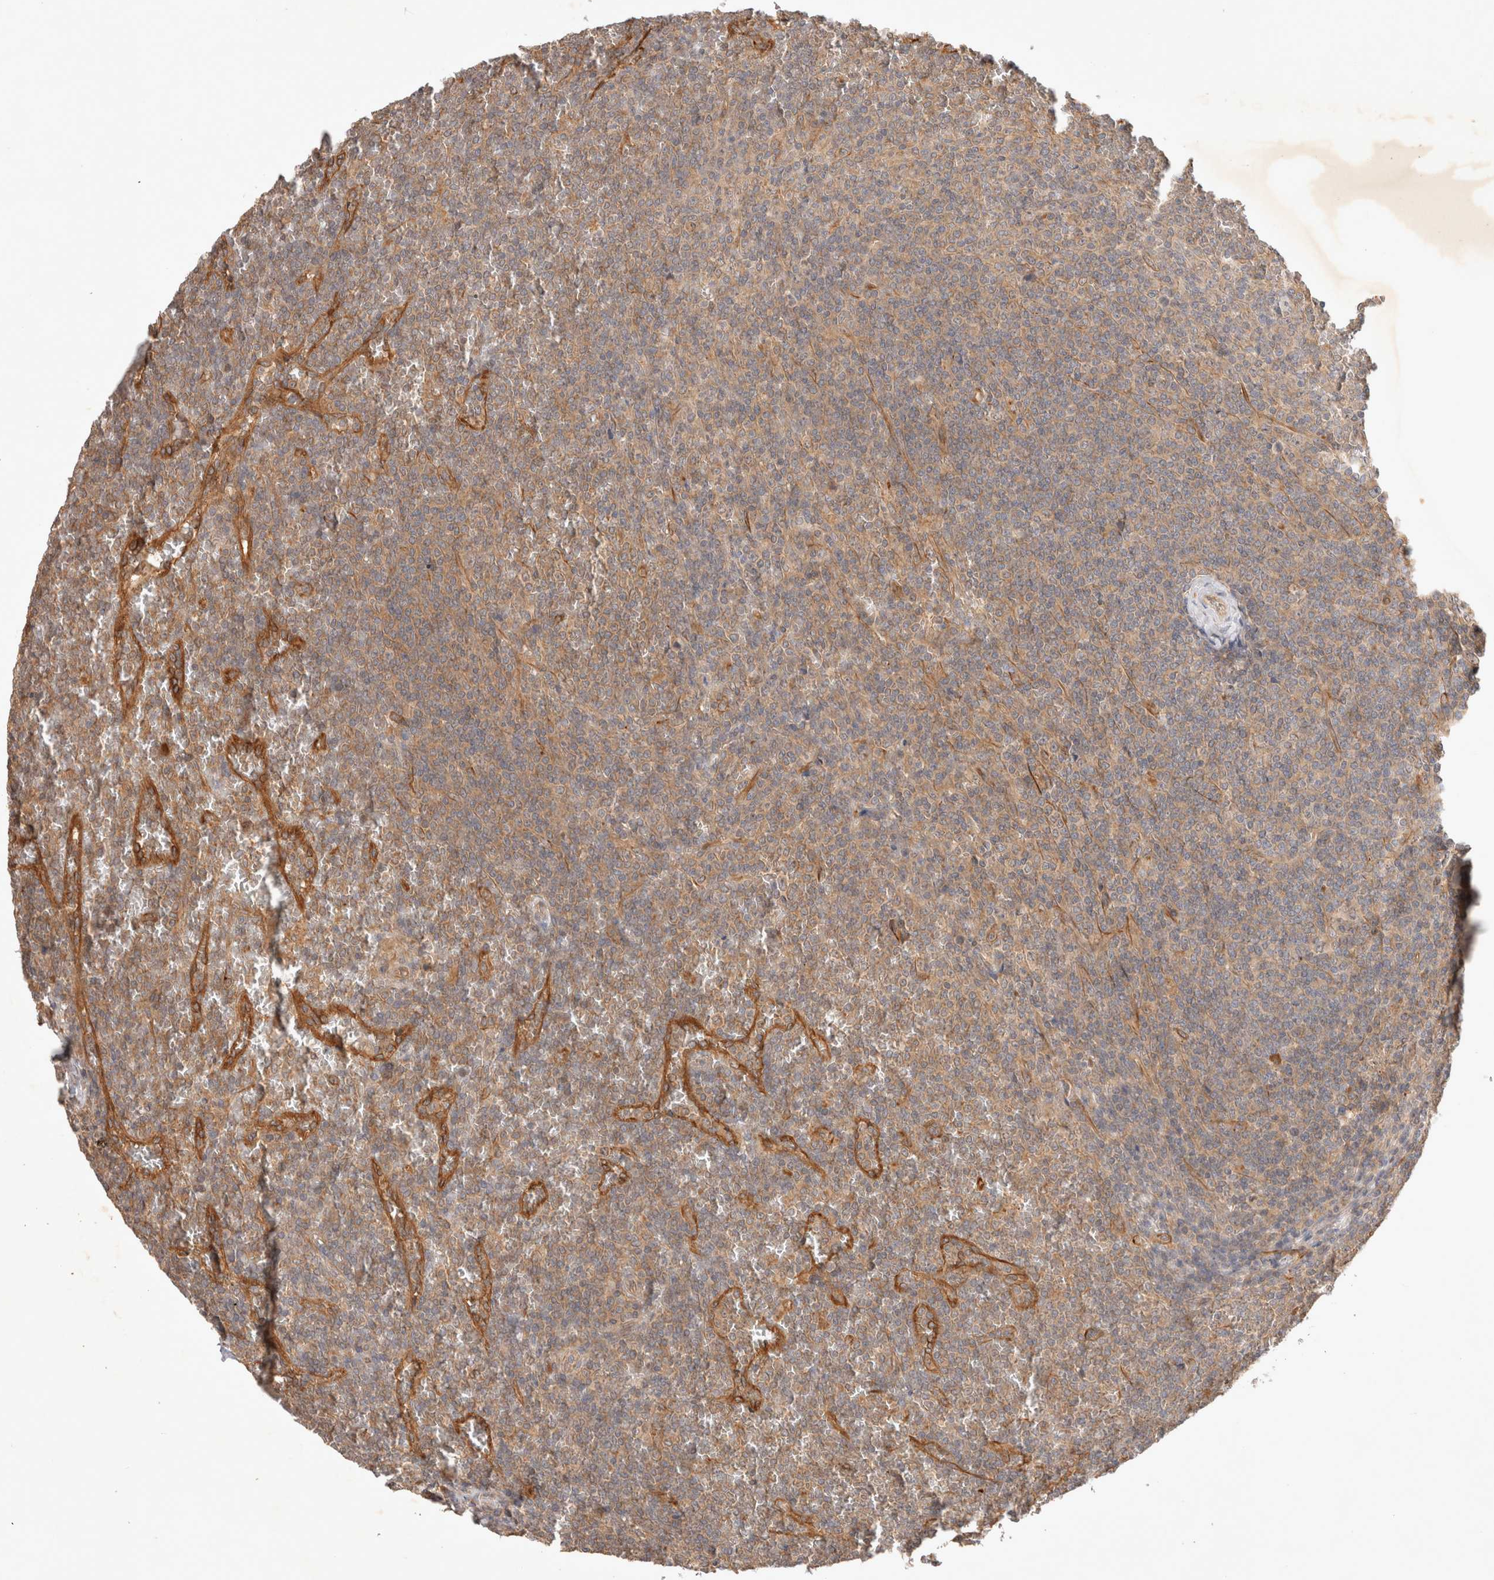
{"staining": {"intensity": "moderate", "quantity": ">75%", "location": "cytoplasmic/membranous"}, "tissue": "lymphoma", "cell_type": "Tumor cells", "image_type": "cancer", "snomed": [{"axis": "morphology", "description": "Malignant lymphoma, non-Hodgkin's type, Low grade"}, {"axis": "topography", "description": "Spleen"}], "caption": "Immunohistochemical staining of malignant lymphoma, non-Hodgkin's type (low-grade) displays medium levels of moderate cytoplasmic/membranous protein expression in about >75% of tumor cells. Immunohistochemistry stains the protein of interest in brown and the nuclei are stained blue.", "gene": "YES1", "patient": {"sex": "female", "age": 19}}